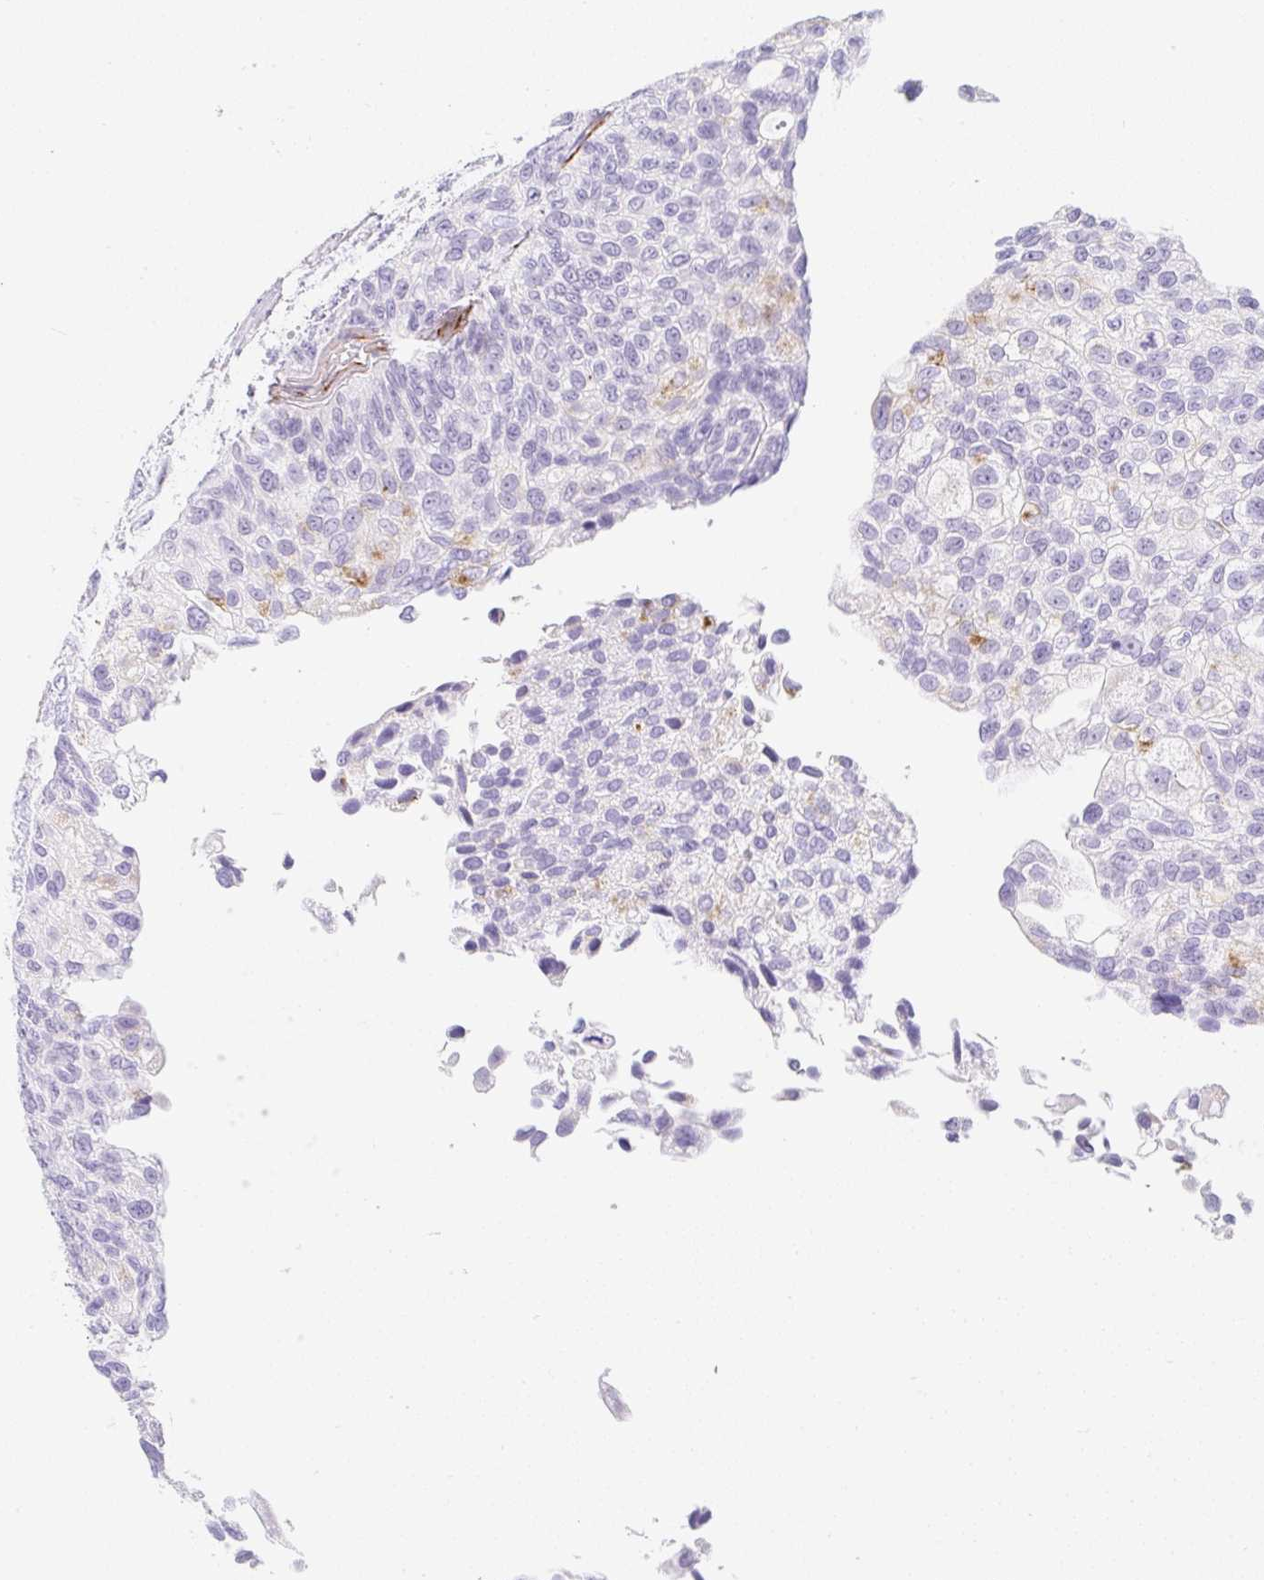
{"staining": {"intensity": "negative", "quantity": "none", "location": "none"}, "tissue": "urothelial cancer", "cell_type": "Tumor cells", "image_type": "cancer", "snomed": [{"axis": "morphology", "description": "Urothelial carcinoma, NOS"}, {"axis": "topography", "description": "Urinary bladder"}], "caption": "Tumor cells are negative for brown protein staining in urothelial cancer.", "gene": "ZNF689", "patient": {"sex": "male", "age": 87}}